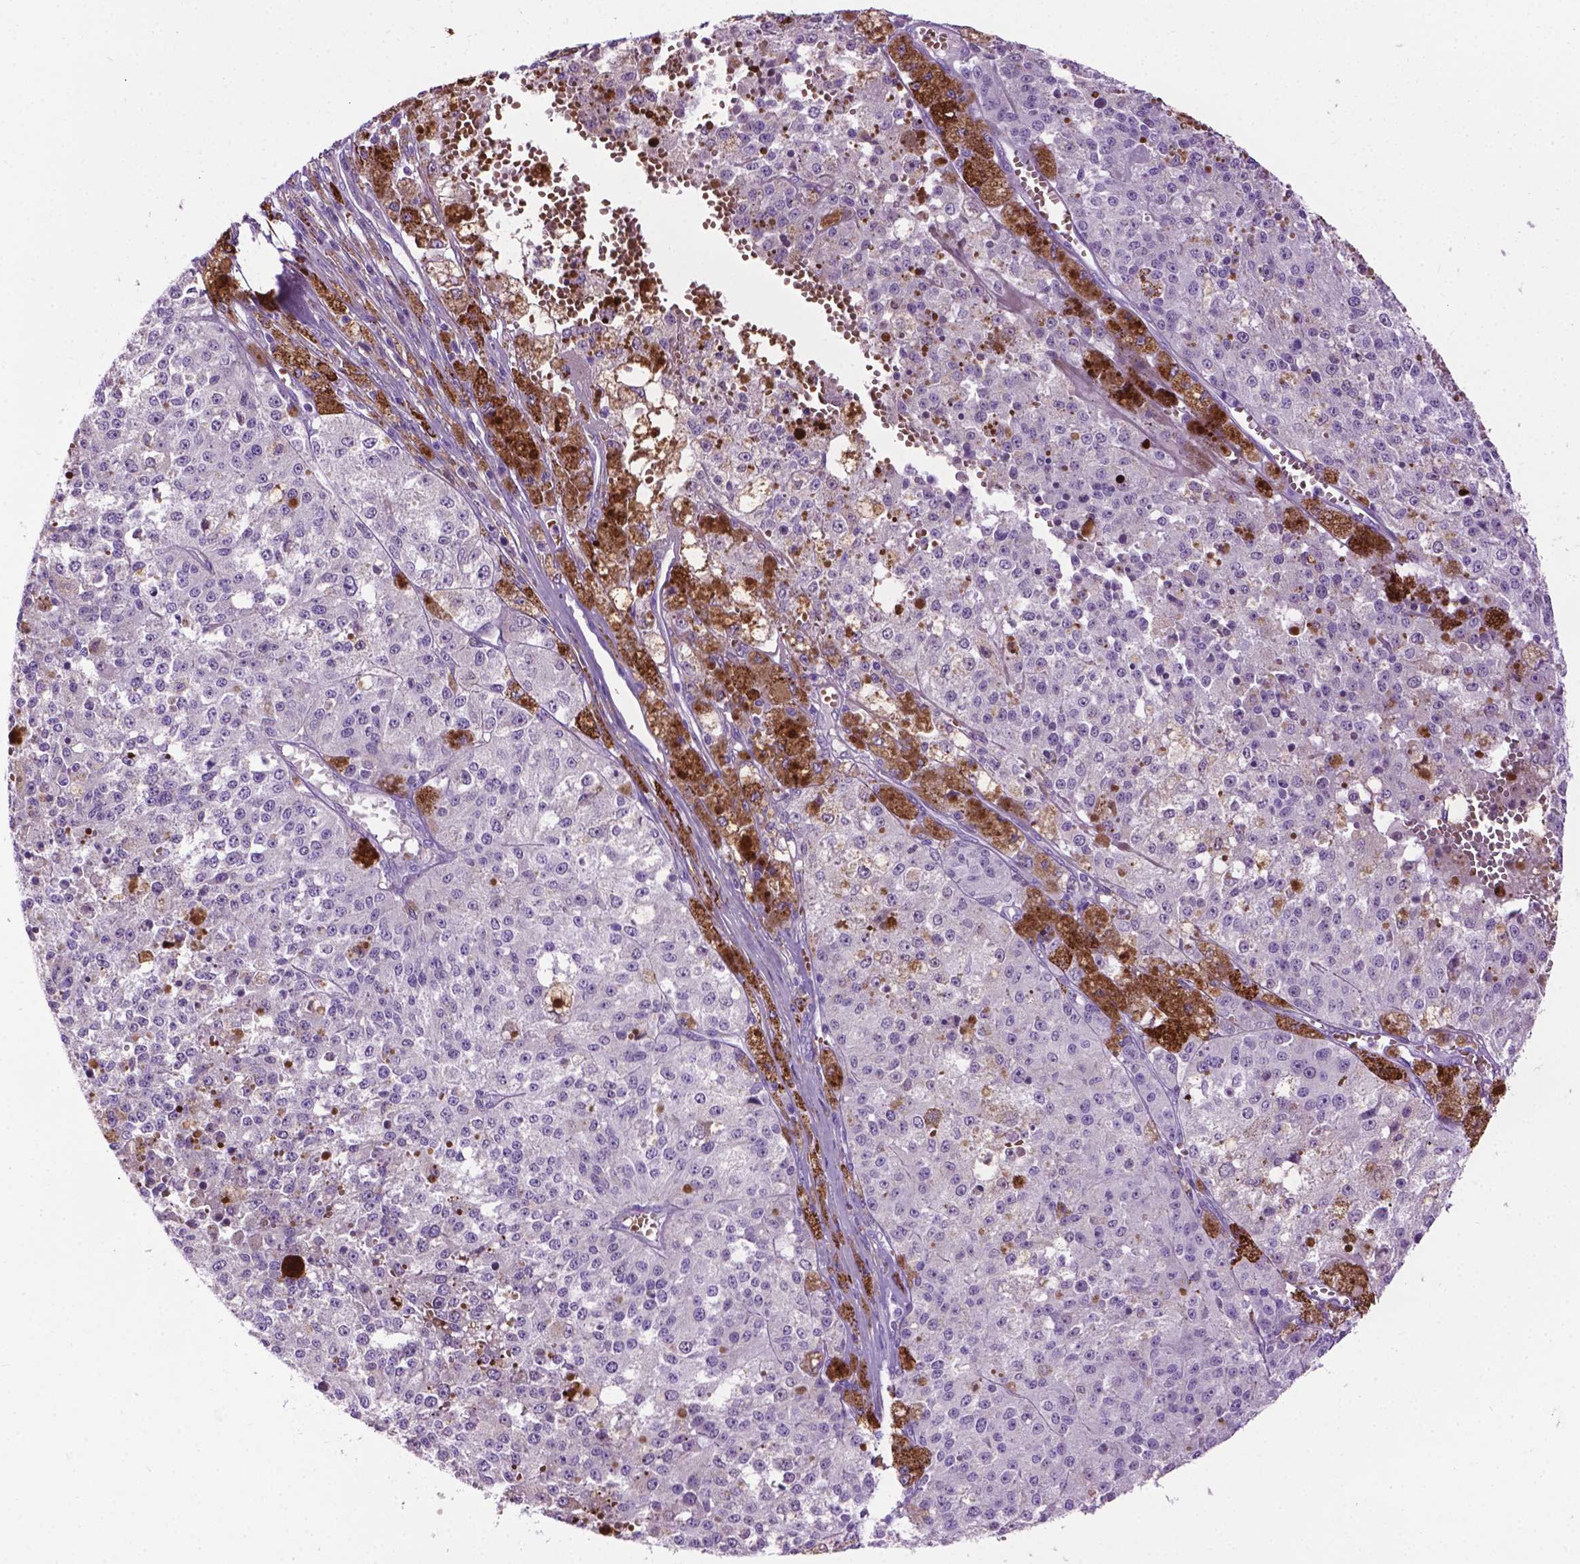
{"staining": {"intensity": "negative", "quantity": "none", "location": "none"}, "tissue": "melanoma", "cell_type": "Tumor cells", "image_type": "cancer", "snomed": [{"axis": "morphology", "description": "Malignant melanoma, Metastatic site"}, {"axis": "topography", "description": "Lymph node"}], "caption": "This micrograph is of malignant melanoma (metastatic site) stained with IHC to label a protein in brown with the nuclei are counter-stained blue. There is no staining in tumor cells.", "gene": "TMEM132E", "patient": {"sex": "female", "age": 64}}